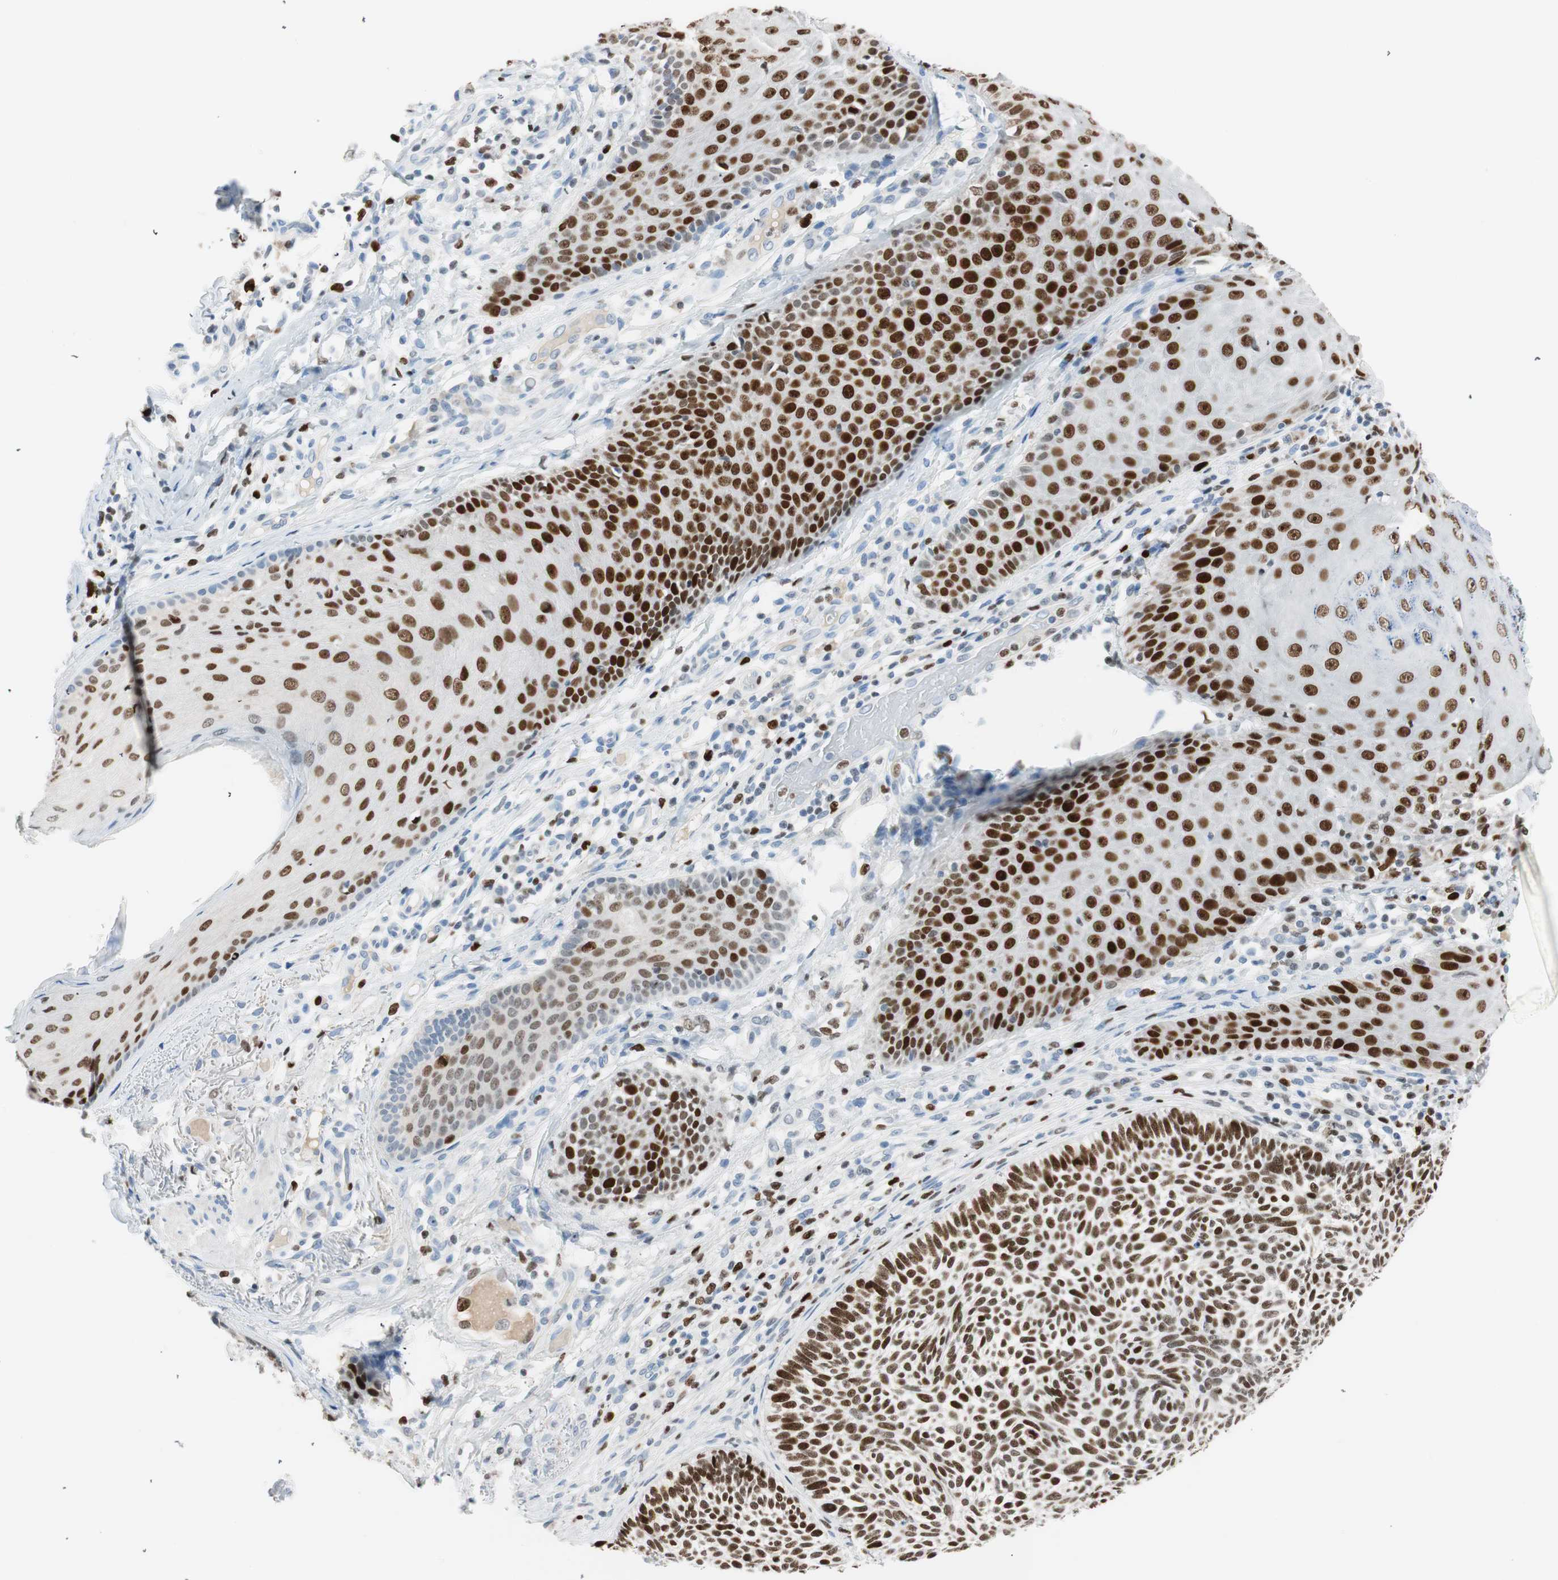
{"staining": {"intensity": "strong", "quantity": ">75%", "location": "nuclear"}, "tissue": "skin cancer", "cell_type": "Tumor cells", "image_type": "cancer", "snomed": [{"axis": "morphology", "description": "Normal tissue, NOS"}, {"axis": "morphology", "description": "Basal cell carcinoma"}, {"axis": "topography", "description": "Skin"}], "caption": "A brown stain labels strong nuclear staining of a protein in skin cancer tumor cells.", "gene": "EZH2", "patient": {"sex": "male", "age": 52}}